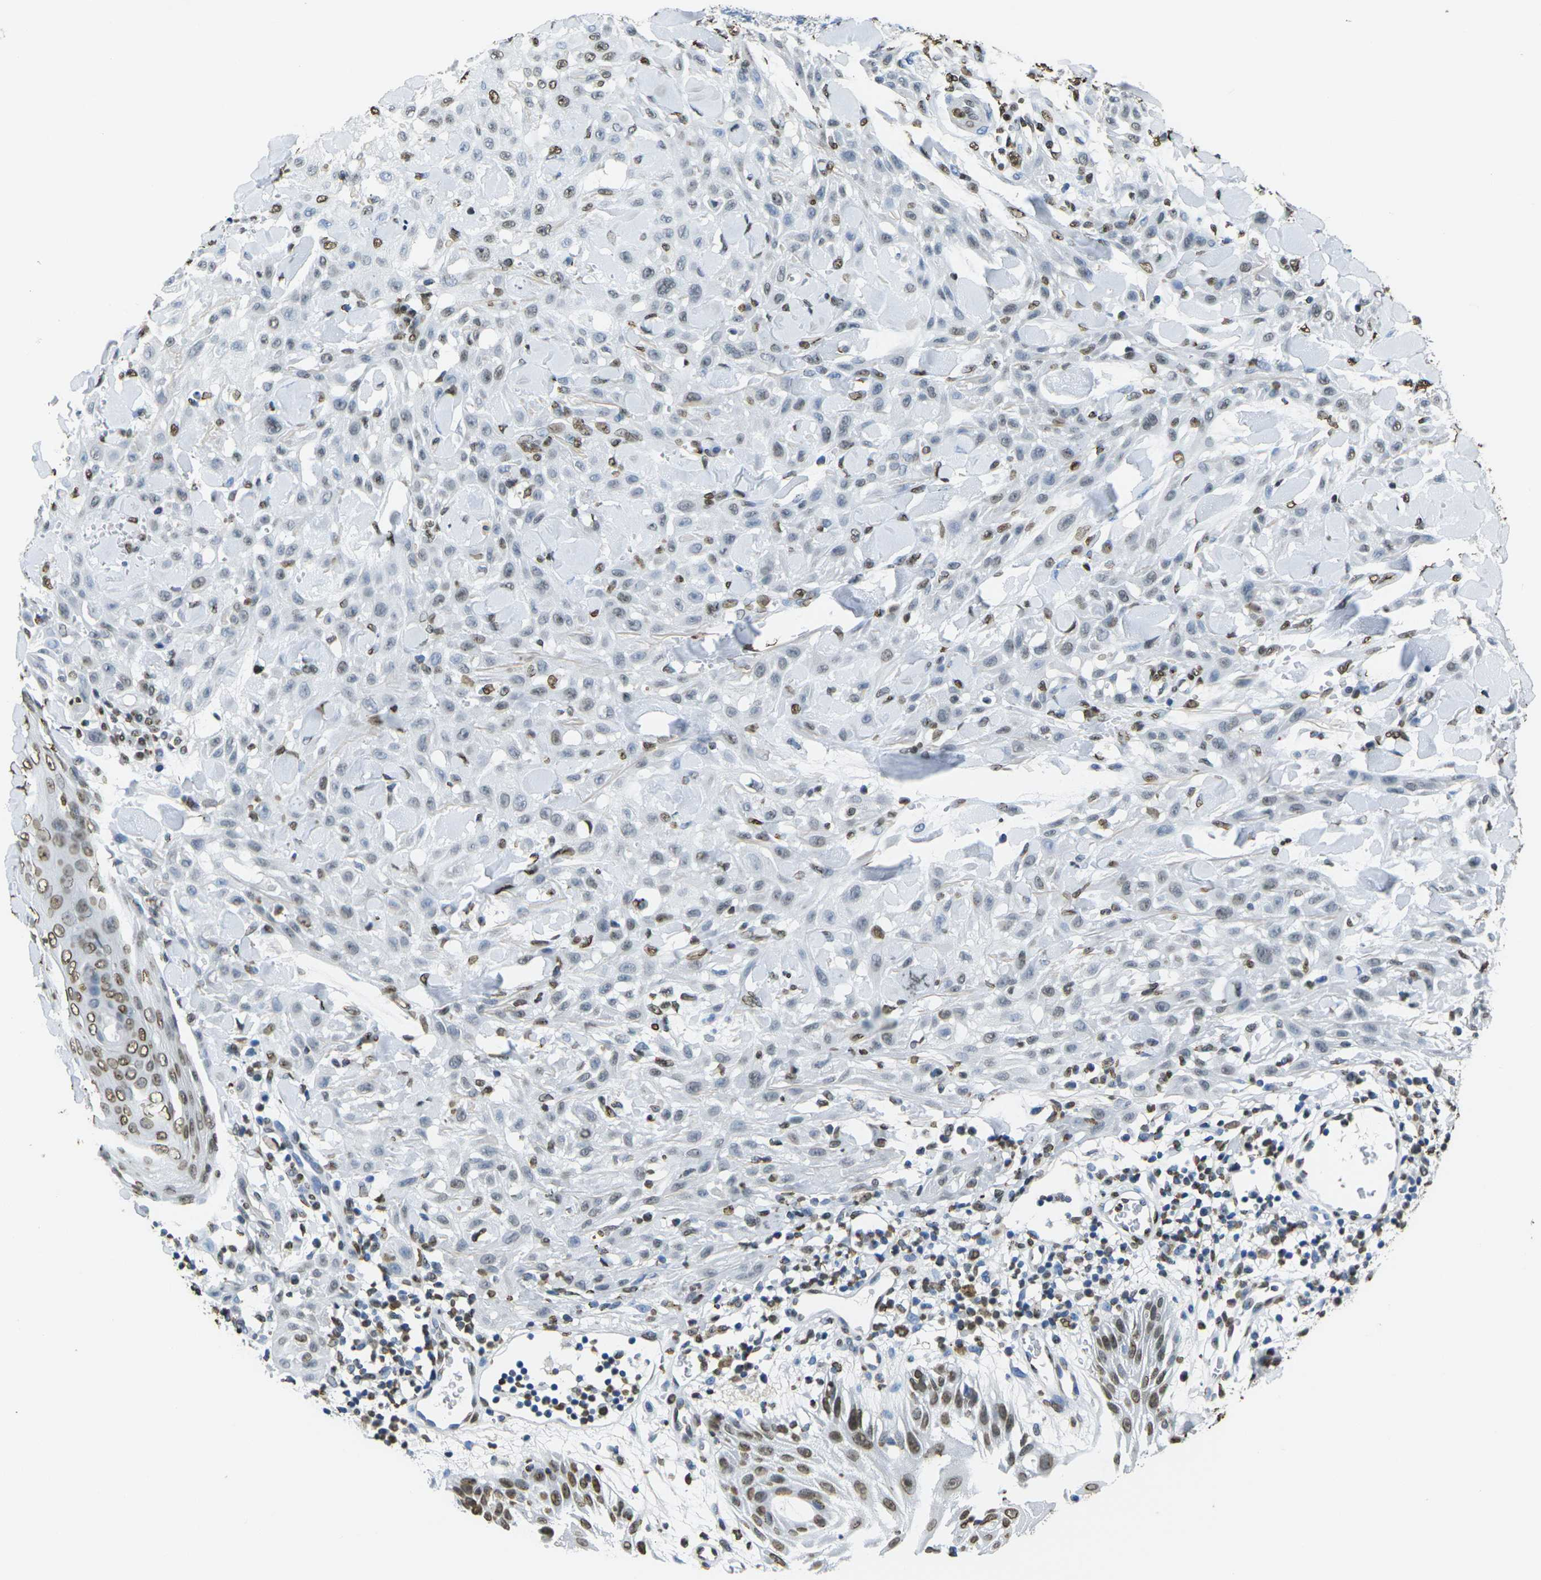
{"staining": {"intensity": "moderate", "quantity": "<25%", "location": "nuclear"}, "tissue": "skin cancer", "cell_type": "Tumor cells", "image_type": "cancer", "snomed": [{"axis": "morphology", "description": "Squamous cell carcinoma, NOS"}, {"axis": "topography", "description": "Skin"}], "caption": "There is low levels of moderate nuclear staining in tumor cells of squamous cell carcinoma (skin), as demonstrated by immunohistochemical staining (brown color).", "gene": "DRAXIN", "patient": {"sex": "male", "age": 24}}